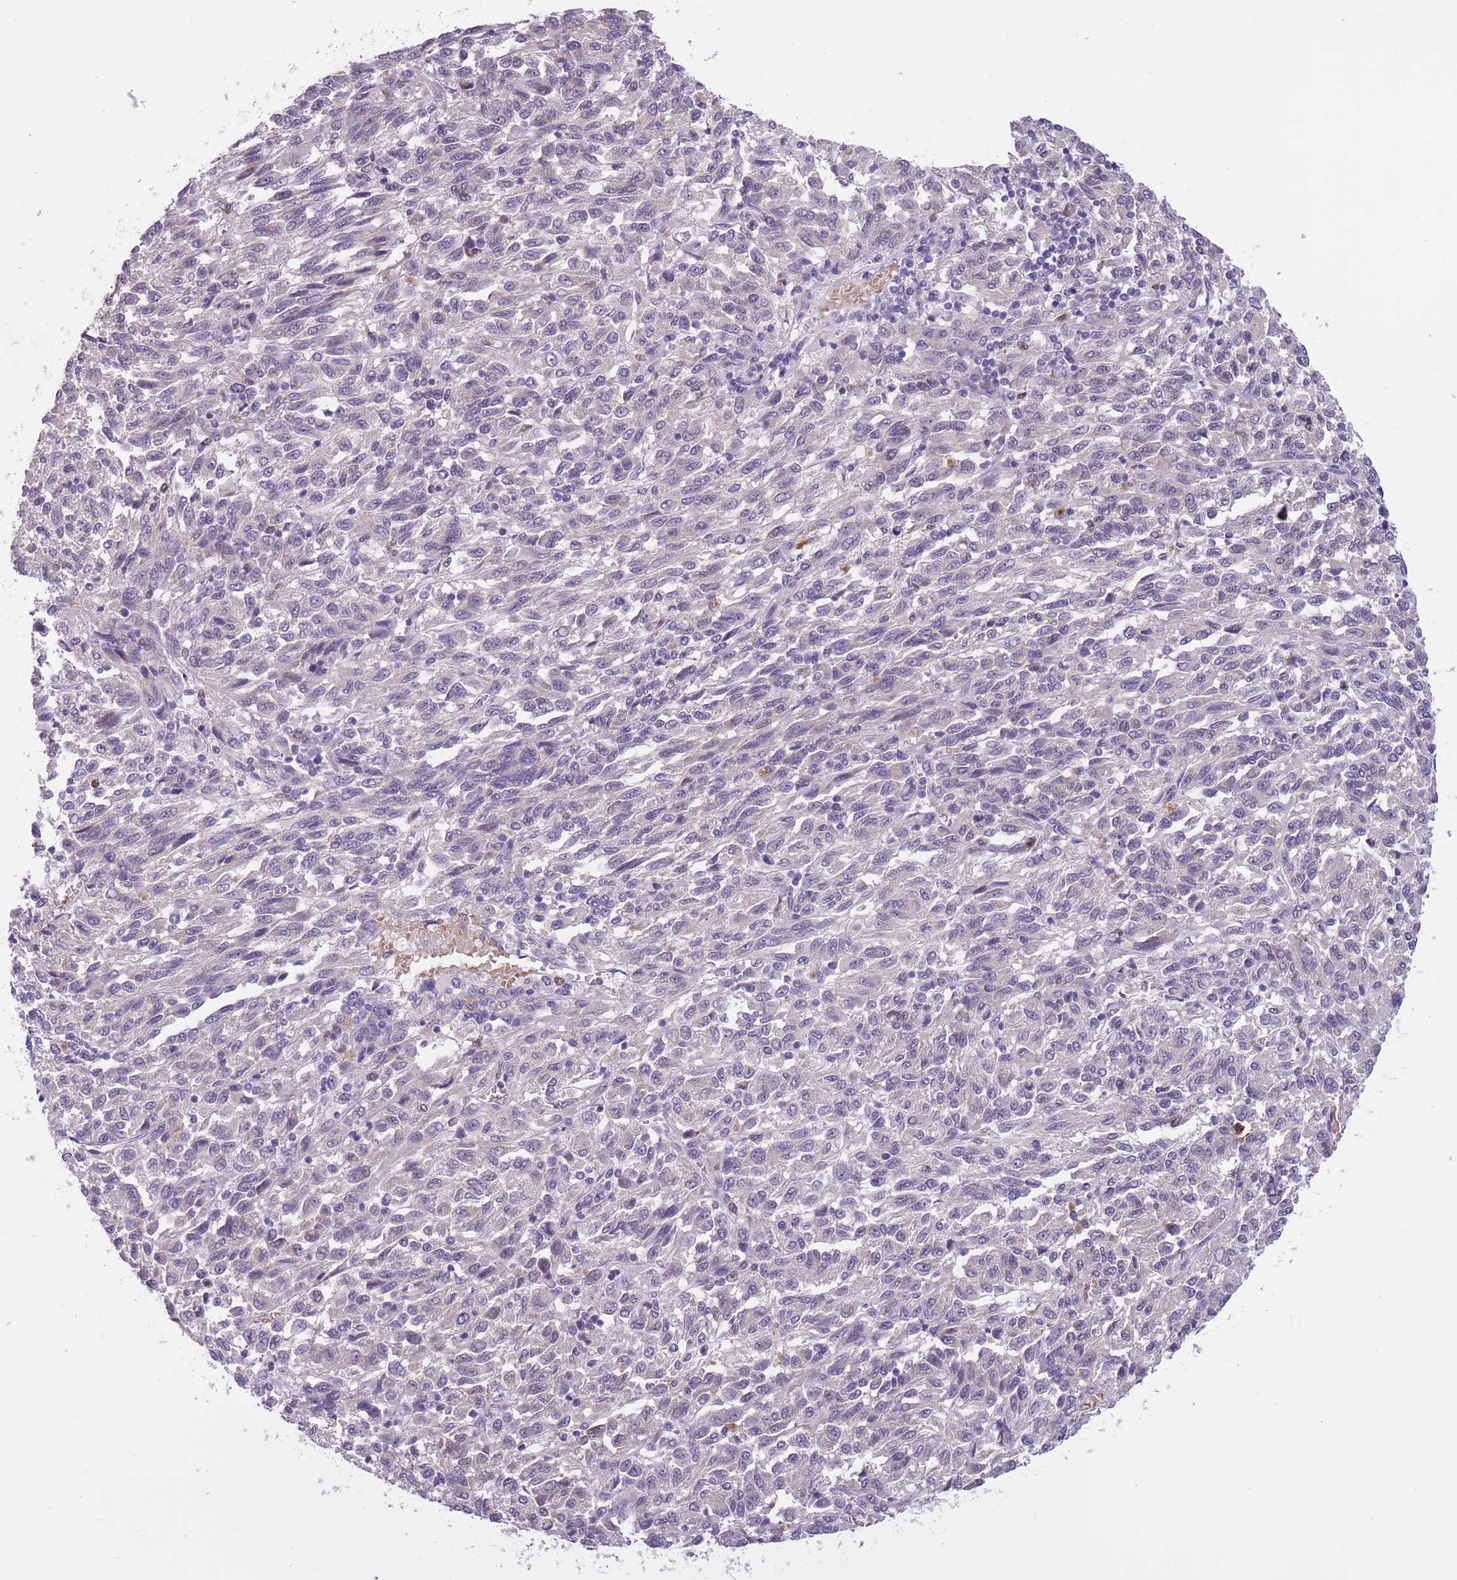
{"staining": {"intensity": "negative", "quantity": "none", "location": "none"}, "tissue": "melanoma", "cell_type": "Tumor cells", "image_type": "cancer", "snomed": [{"axis": "morphology", "description": "Malignant melanoma, Metastatic site"}, {"axis": "topography", "description": "Lung"}], "caption": "This is an immunohistochemistry (IHC) micrograph of malignant melanoma (metastatic site). There is no positivity in tumor cells.", "gene": "ADCY7", "patient": {"sex": "male", "age": 64}}